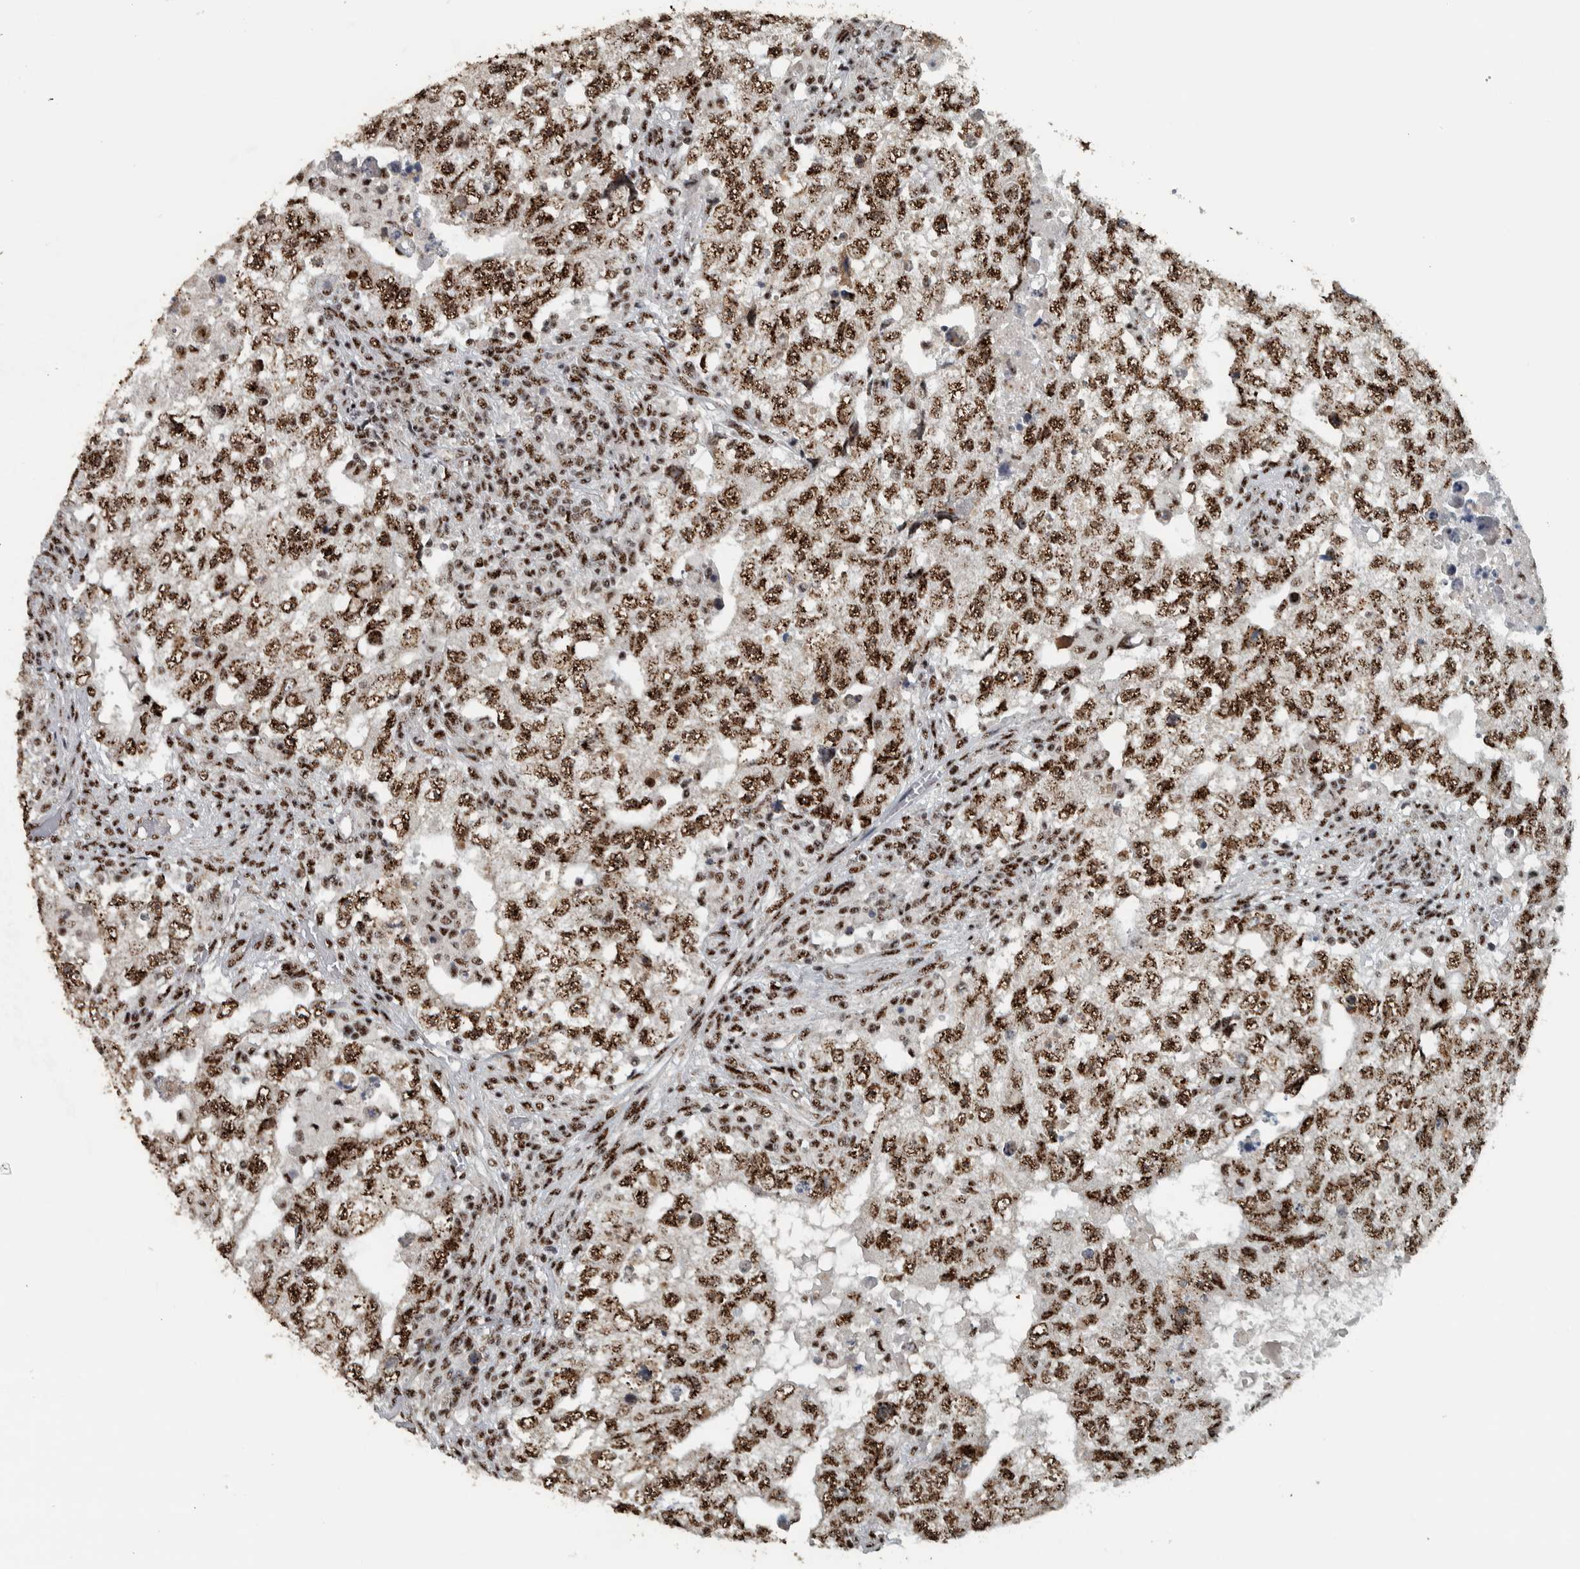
{"staining": {"intensity": "moderate", "quantity": ">75%", "location": "nuclear"}, "tissue": "testis cancer", "cell_type": "Tumor cells", "image_type": "cancer", "snomed": [{"axis": "morphology", "description": "Carcinoma, Embryonal, NOS"}, {"axis": "topography", "description": "Testis"}], "caption": "Protein analysis of embryonal carcinoma (testis) tissue exhibits moderate nuclear positivity in approximately >75% of tumor cells.", "gene": "SON", "patient": {"sex": "male", "age": 36}}